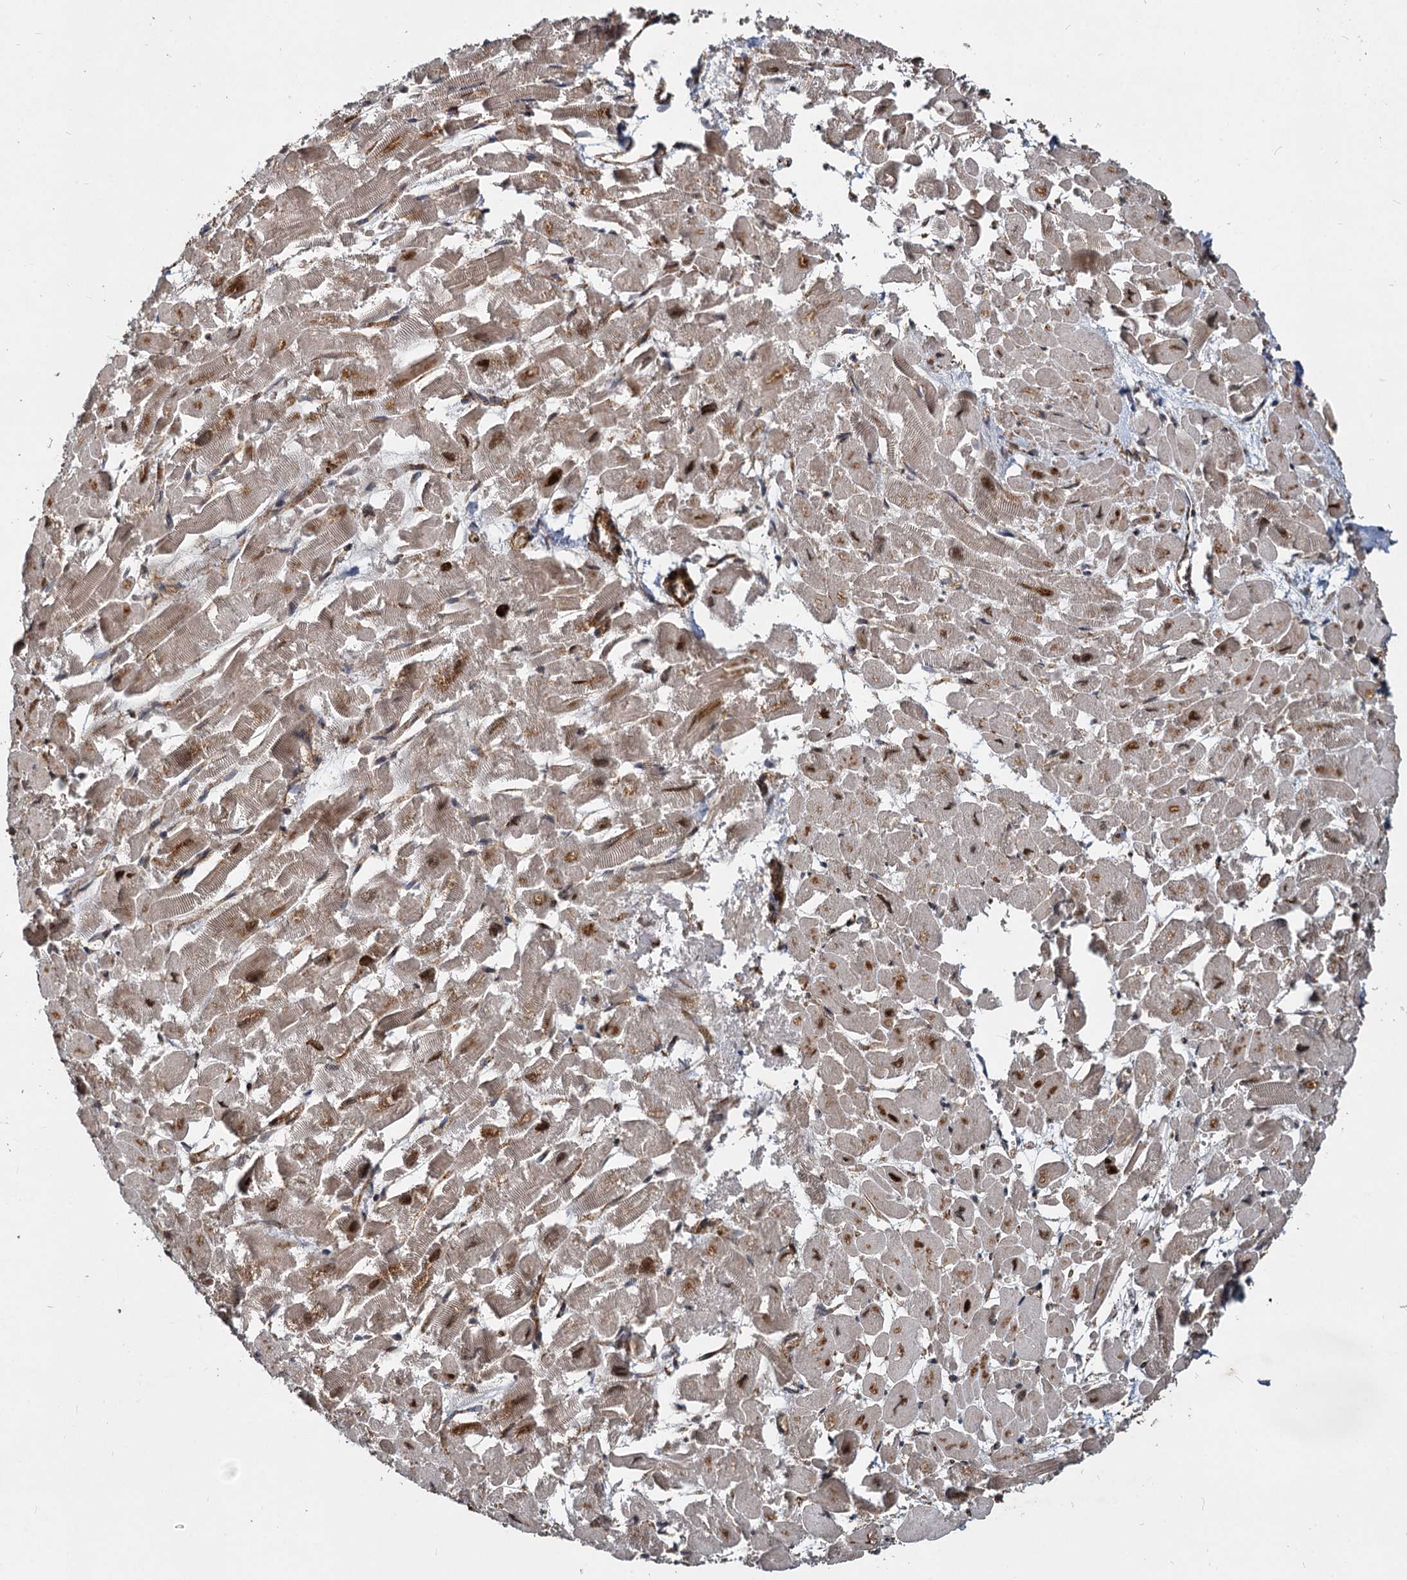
{"staining": {"intensity": "moderate", "quantity": ">75%", "location": "cytoplasmic/membranous,nuclear"}, "tissue": "heart muscle", "cell_type": "Cardiomyocytes", "image_type": "normal", "snomed": [{"axis": "morphology", "description": "Normal tissue, NOS"}, {"axis": "topography", "description": "Heart"}], "caption": "Protein expression analysis of benign human heart muscle reveals moderate cytoplasmic/membranous,nuclear expression in about >75% of cardiomyocytes.", "gene": "TRIM23", "patient": {"sex": "male", "age": 54}}